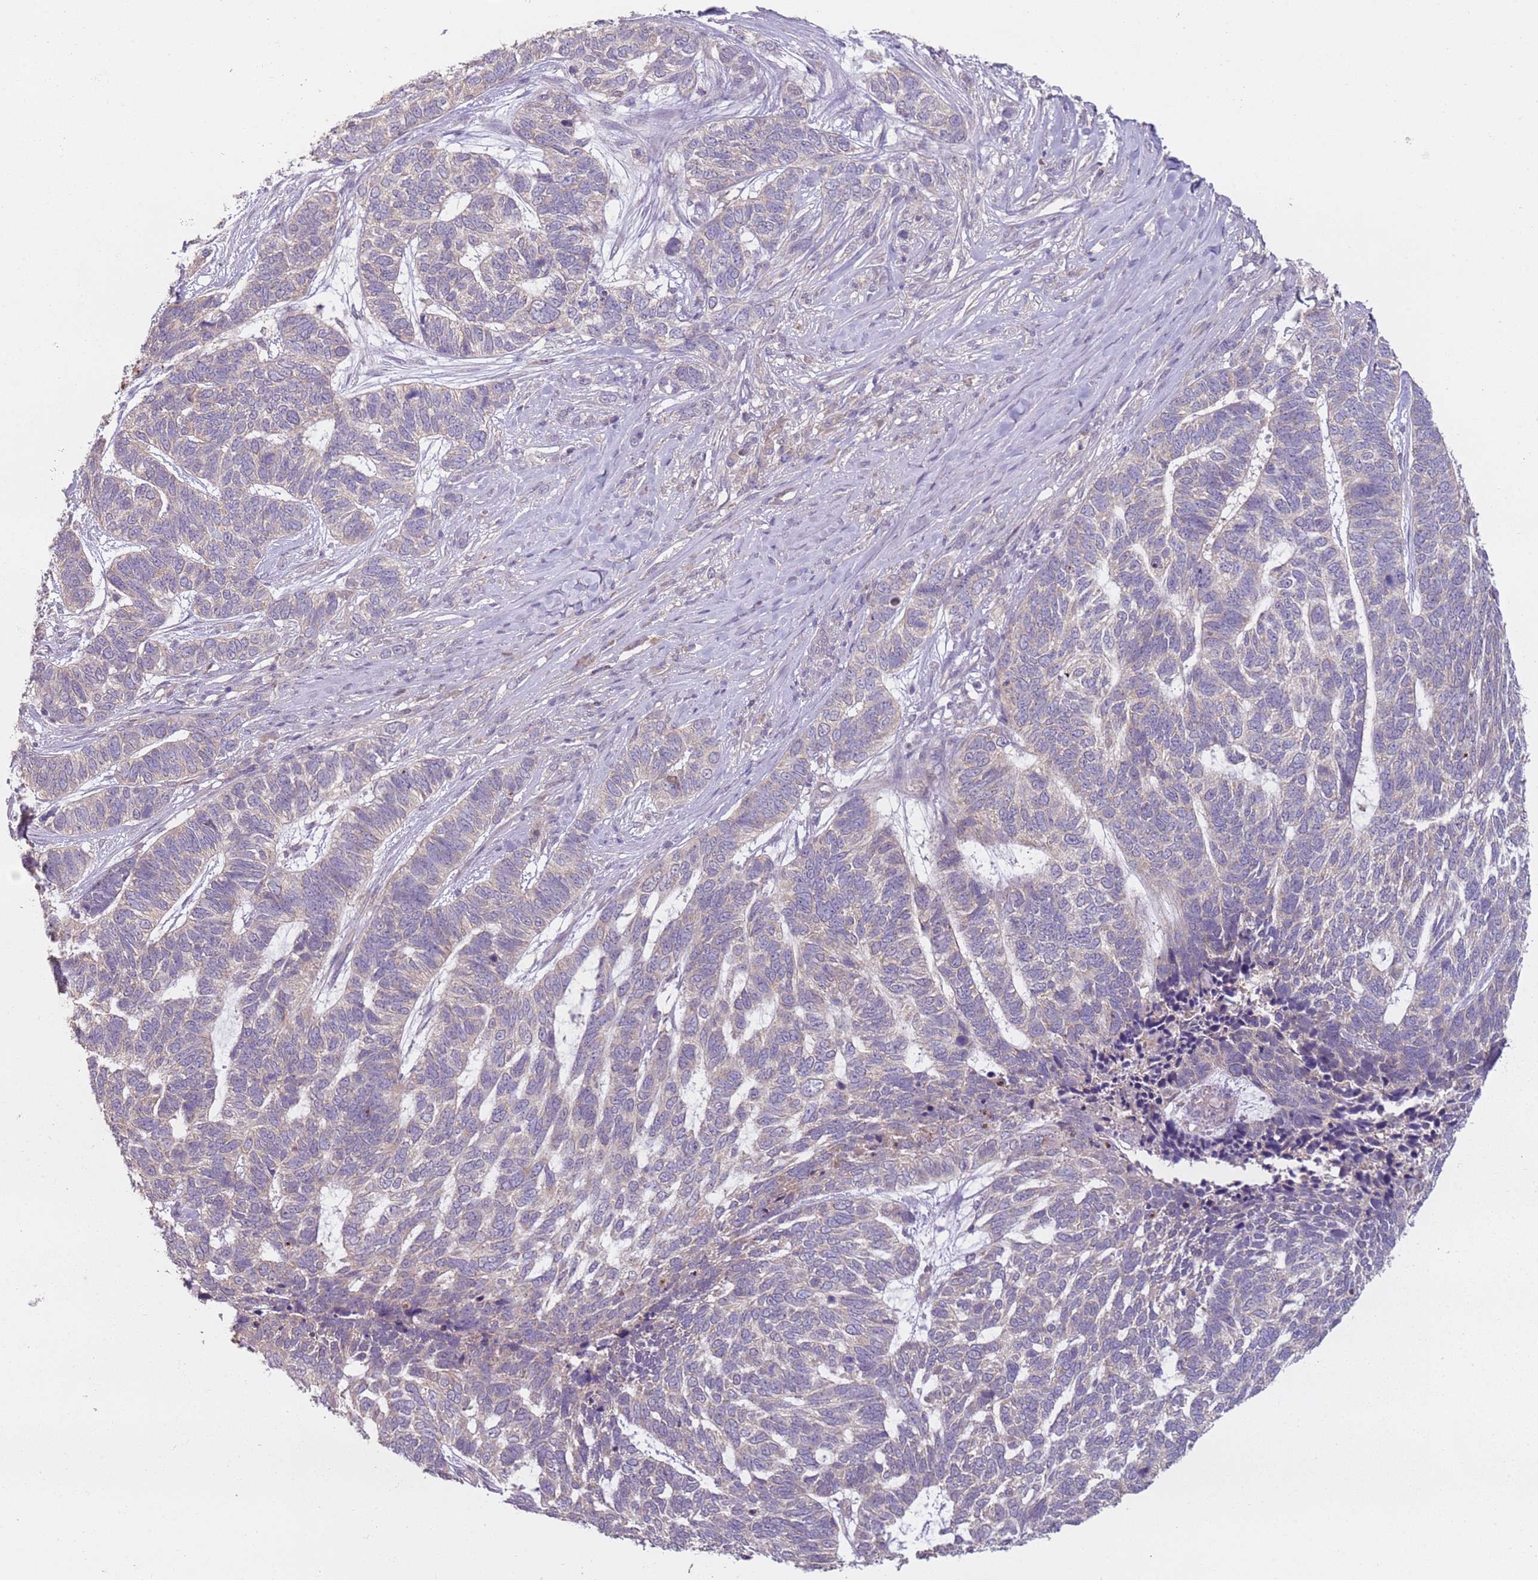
{"staining": {"intensity": "negative", "quantity": "none", "location": "none"}, "tissue": "skin cancer", "cell_type": "Tumor cells", "image_type": "cancer", "snomed": [{"axis": "morphology", "description": "Basal cell carcinoma"}, {"axis": "topography", "description": "Skin"}], "caption": "Tumor cells are negative for protein expression in human skin cancer (basal cell carcinoma).", "gene": "TEKT4", "patient": {"sex": "female", "age": 65}}